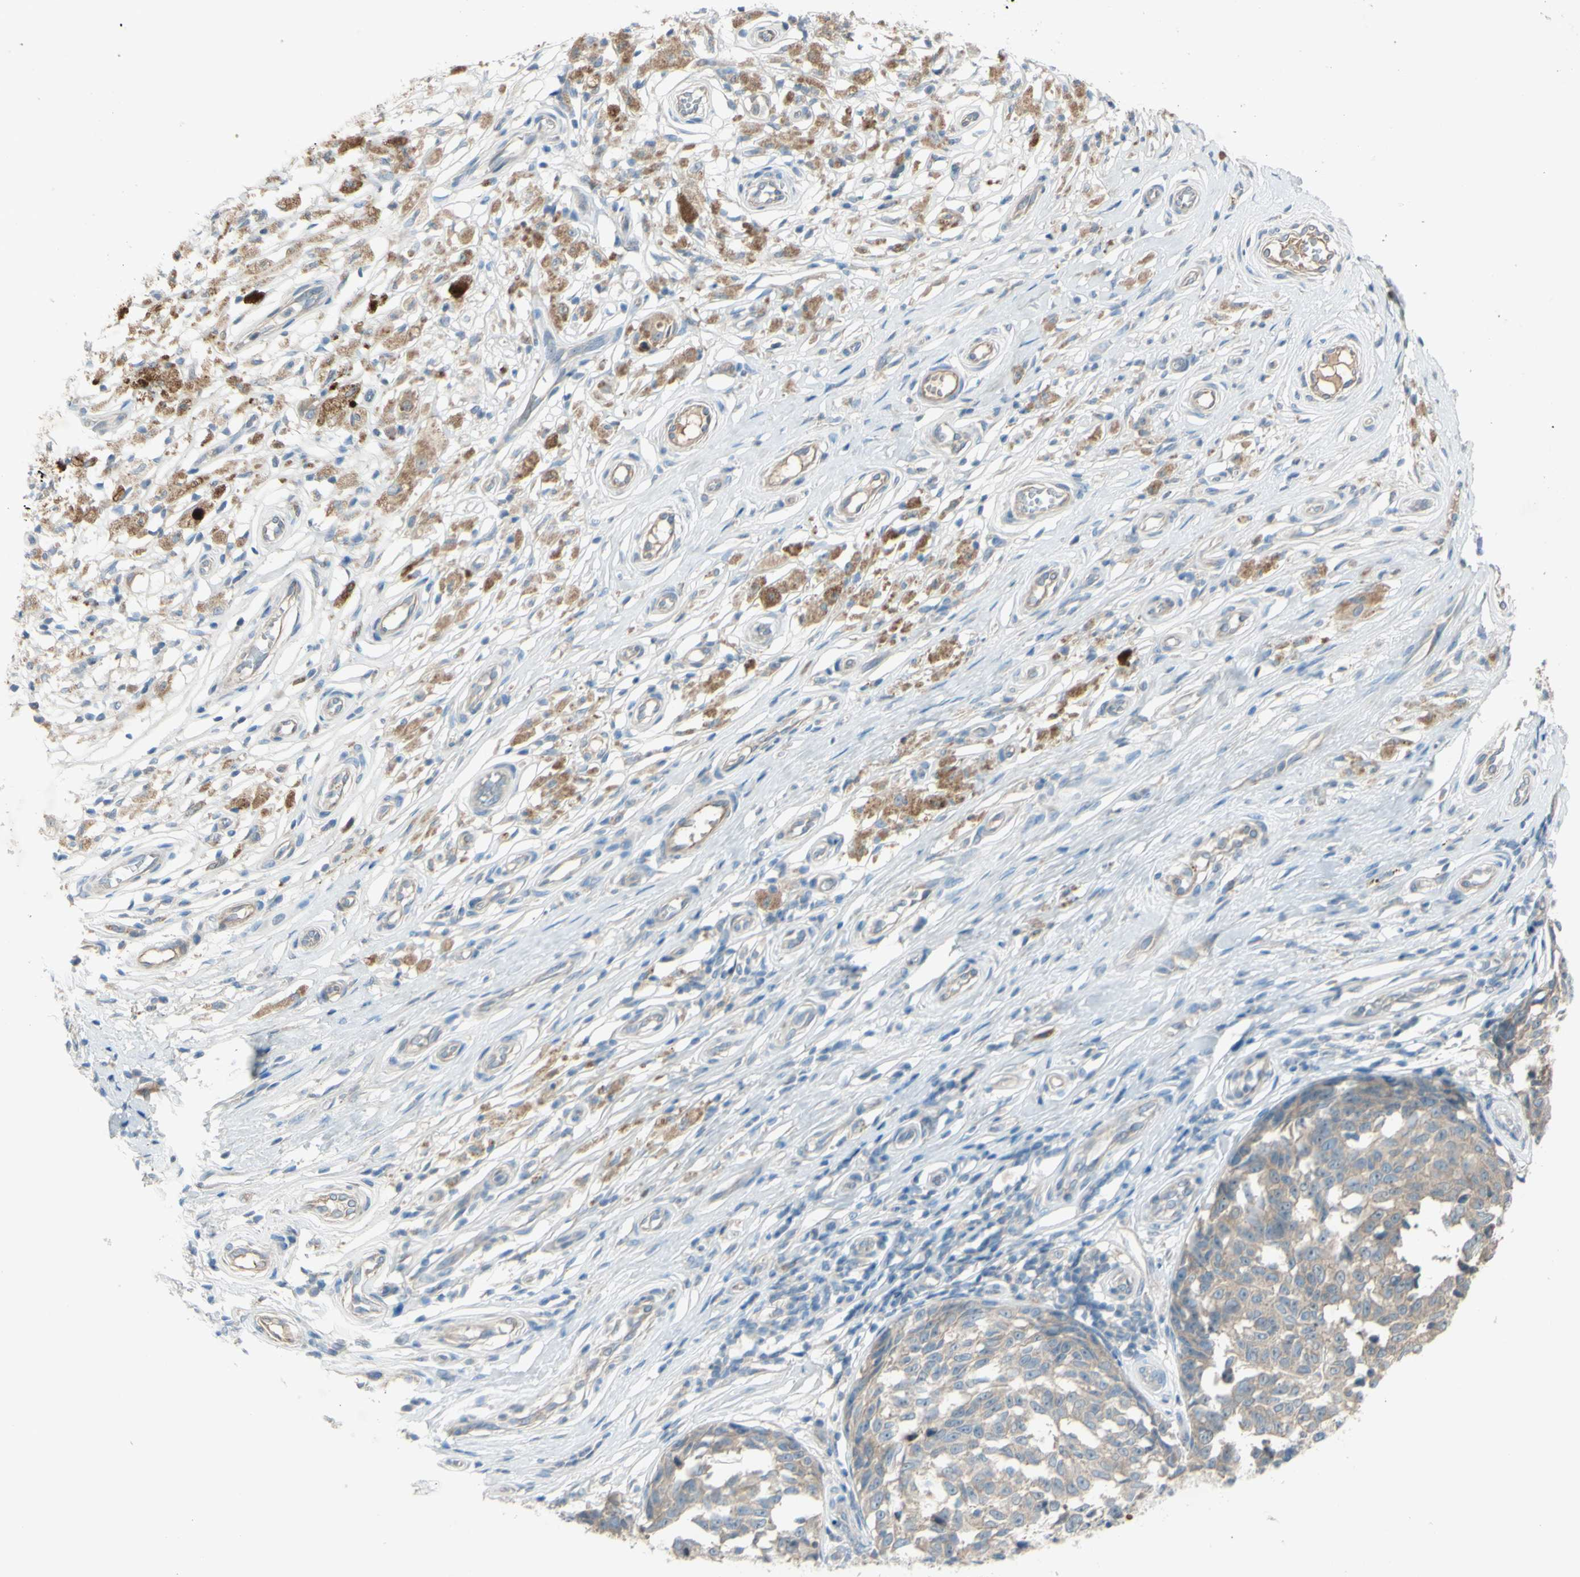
{"staining": {"intensity": "weak", "quantity": "<25%", "location": "cytoplasmic/membranous"}, "tissue": "melanoma", "cell_type": "Tumor cells", "image_type": "cancer", "snomed": [{"axis": "morphology", "description": "Malignant melanoma, NOS"}, {"axis": "topography", "description": "Skin"}], "caption": "Immunohistochemistry (IHC) photomicrograph of neoplastic tissue: human malignant melanoma stained with DAB exhibits no significant protein positivity in tumor cells. Nuclei are stained in blue.", "gene": "ATRN", "patient": {"sex": "female", "age": 64}}